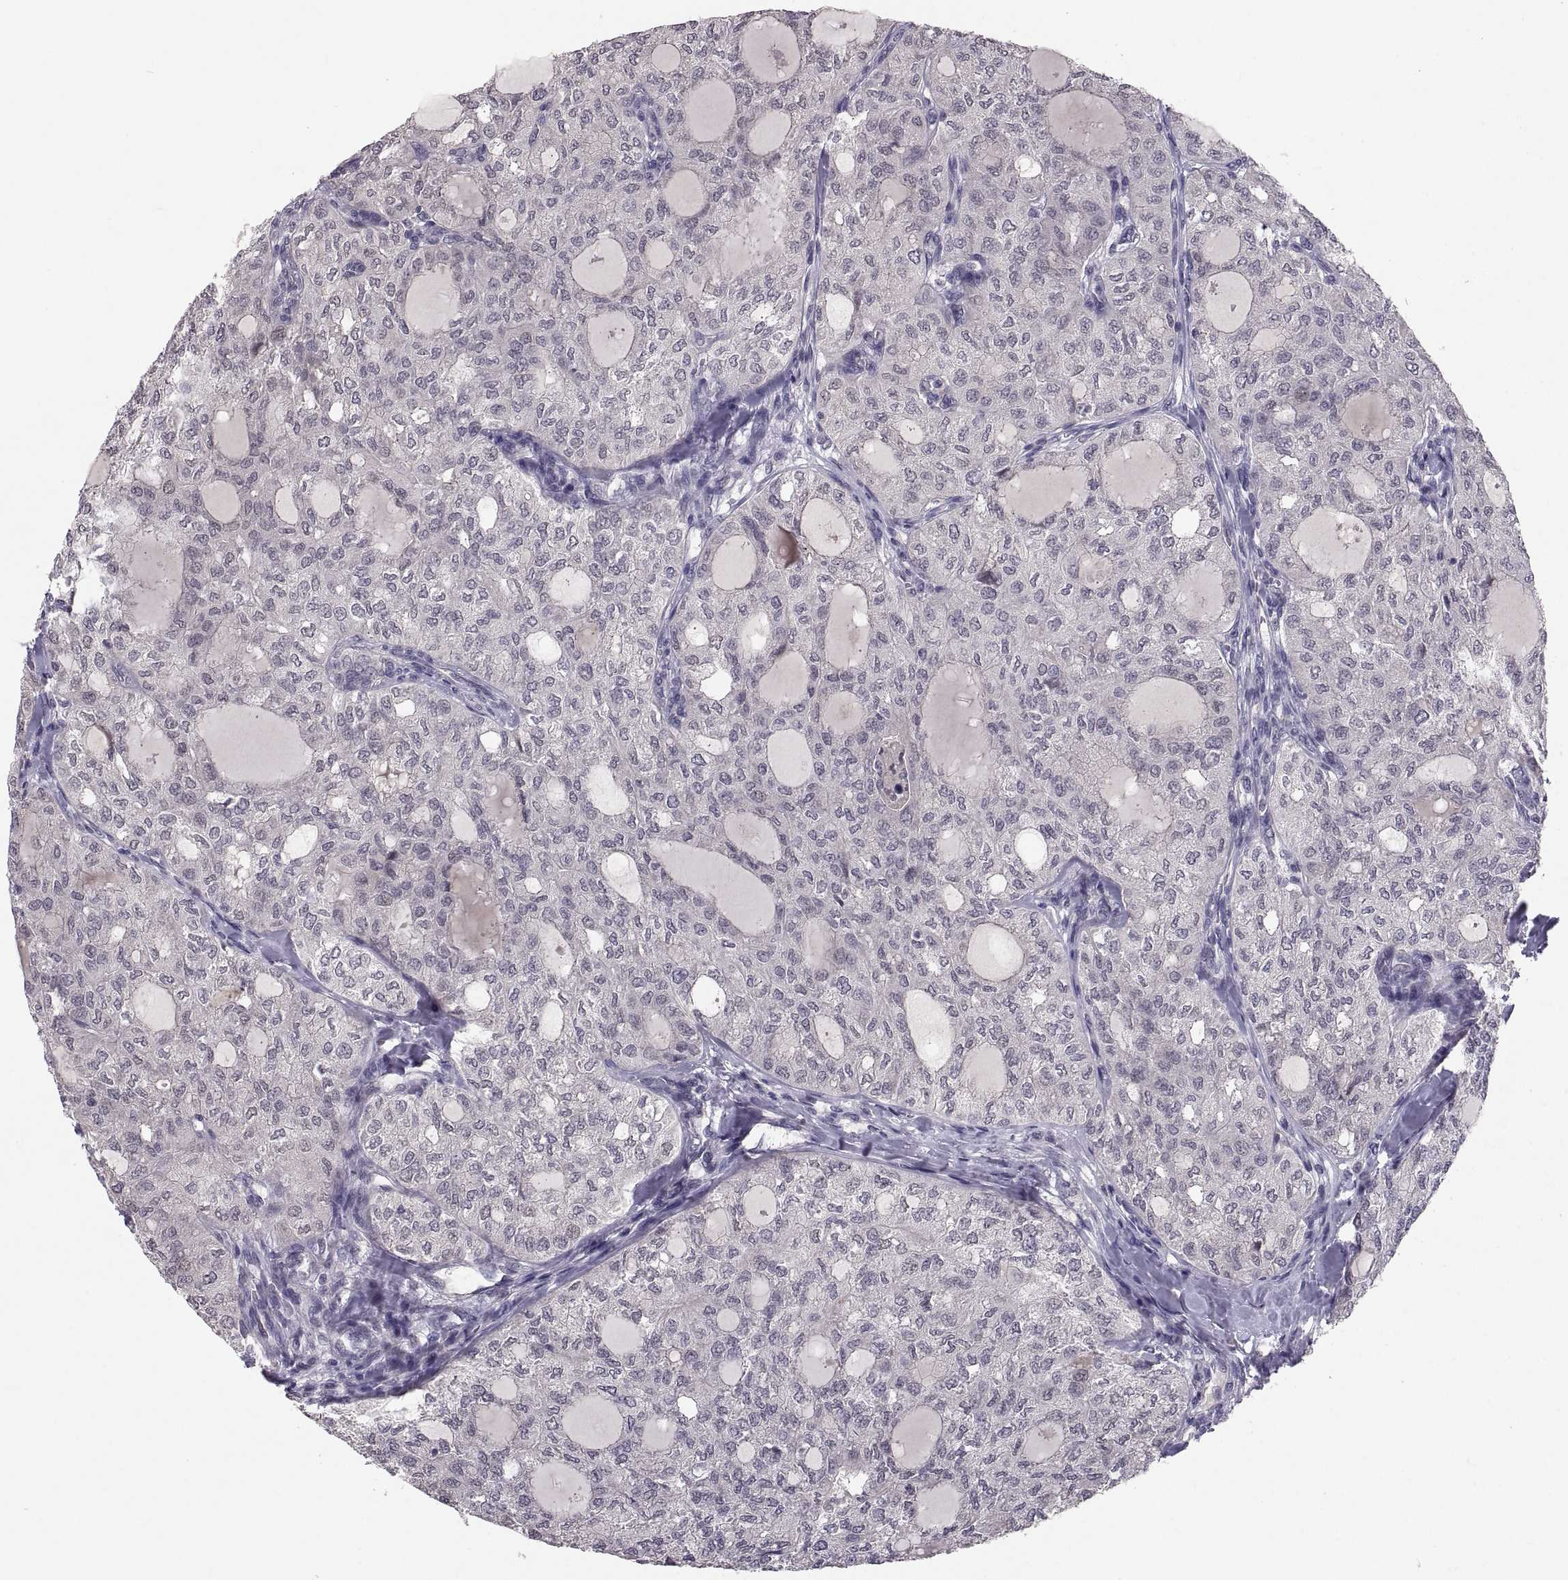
{"staining": {"intensity": "negative", "quantity": "none", "location": "none"}, "tissue": "thyroid cancer", "cell_type": "Tumor cells", "image_type": "cancer", "snomed": [{"axis": "morphology", "description": "Follicular adenoma carcinoma, NOS"}, {"axis": "topography", "description": "Thyroid gland"}], "caption": "This image is of thyroid cancer stained with IHC to label a protein in brown with the nuclei are counter-stained blue. There is no expression in tumor cells.", "gene": "PAX2", "patient": {"sex": "male", "age": 75}}